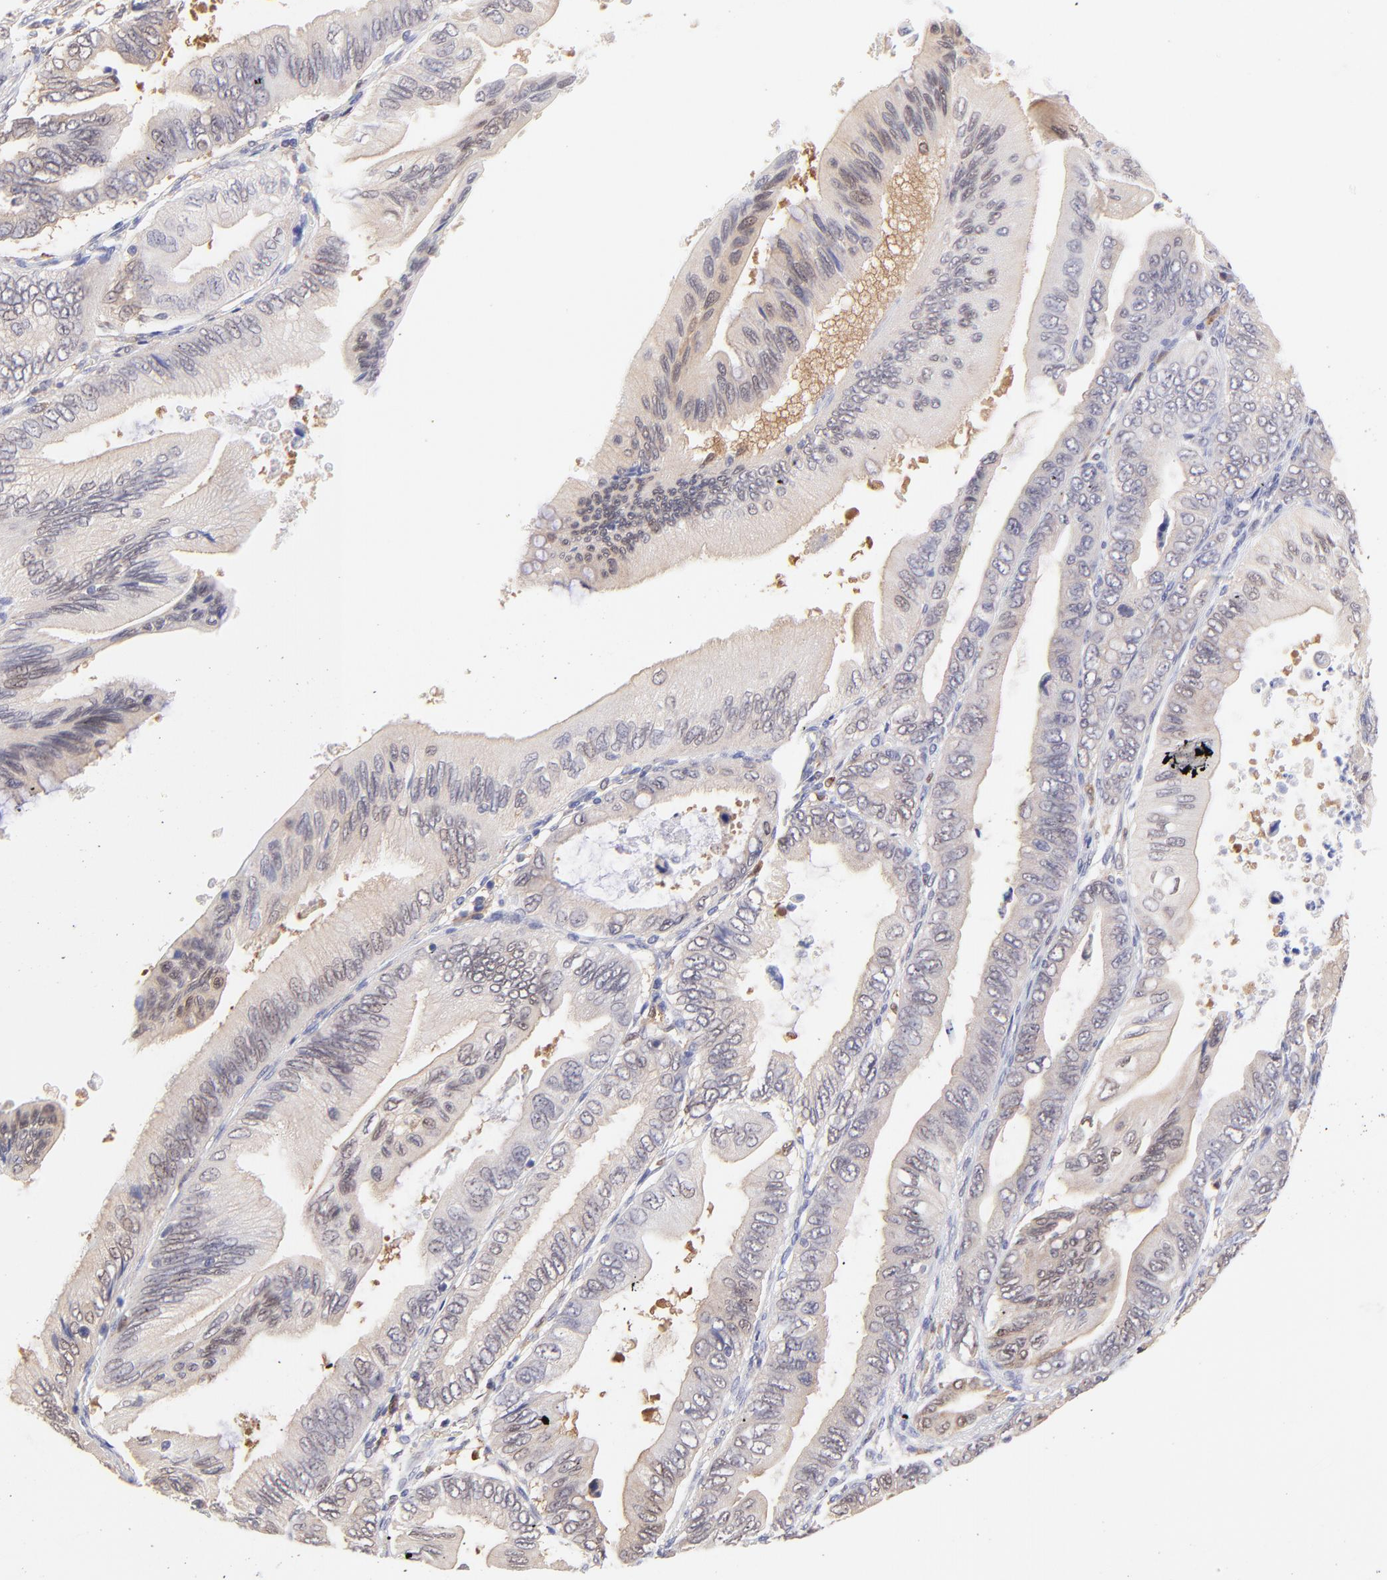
{"staining": {"intensity": "weak", "quantity": "<25%", "location": "cytoplasmic/membranous,nuclear"}, "tissue": "pancreatic cancer", "cell_type": "Tumor cells", "image_type": "cancer", "snomed": [{"axis": "morphology", "description": "Adenocarcinoma, NOS"}, {"axis": "topography", "description": "Pancreas"}], "caption": "Immunohistochemistry (IHC) micrograph of neoplastic tissue: human pancreatic cancer stained with DAB reveals no significant protein expression in tumor cells.", "gene": "HYAL1", "patient": {"sex": "female", "age": 66}}